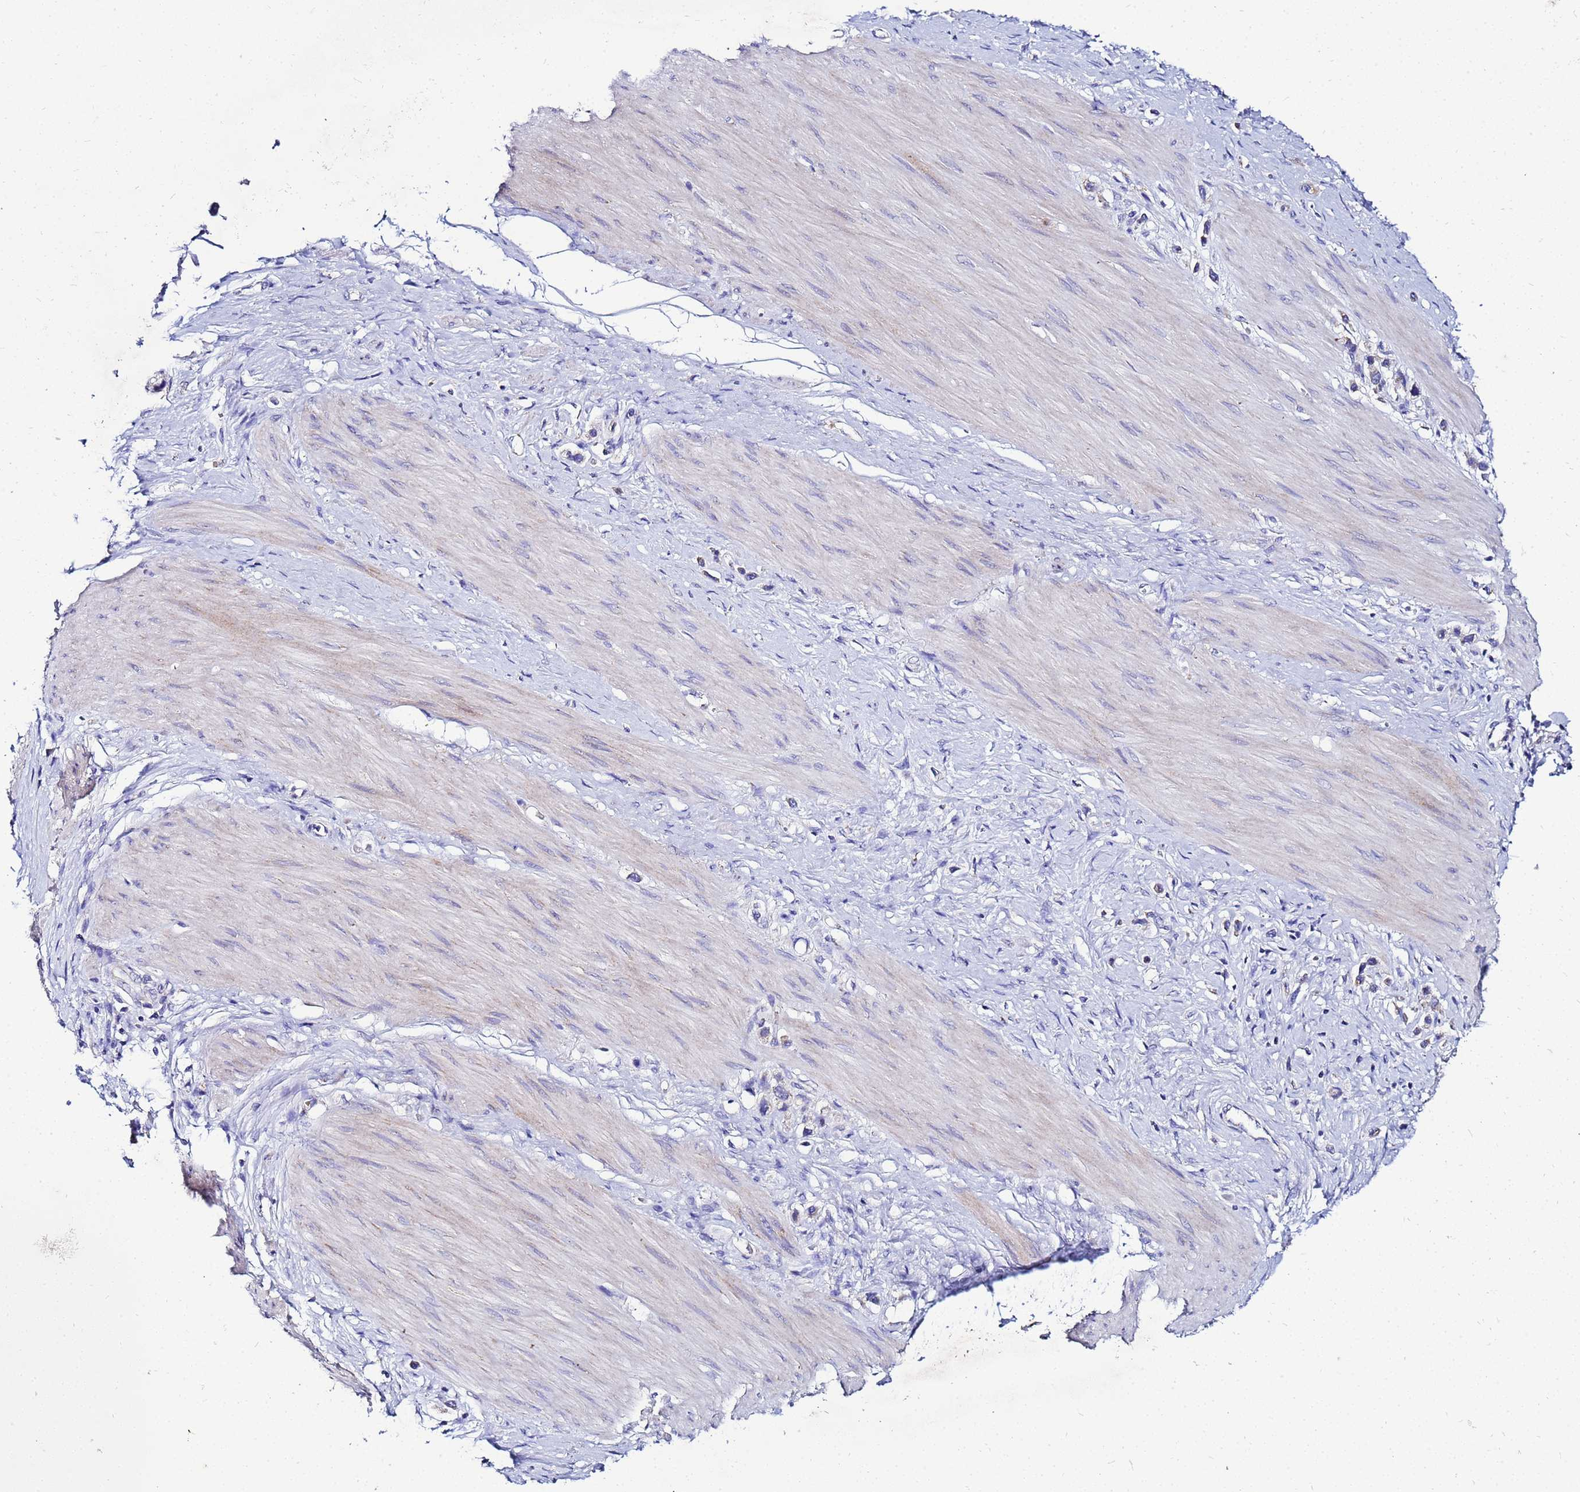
{"staining": {"intensity": "weak", "quantity": "25%-75%", "location": "cytoplasmic/membranous"}, "tissue": "stomach cancer", "cell_type": "Tumor cells", "image_type": "cancer", "snomed": [{"axis": "morphology", "description": "Adenocarcinoma, NOS"}, {"axis": "topography", "description": "Stomach"}], "caption": "IHC of adenocarcinoma (stomach) displays low levels of weak cytoplasmic/membranous staining in approximately 25%-75% of tumor cells.", "gene": "FAHD2A", "patient": {"sex": "female", "age": 65}}